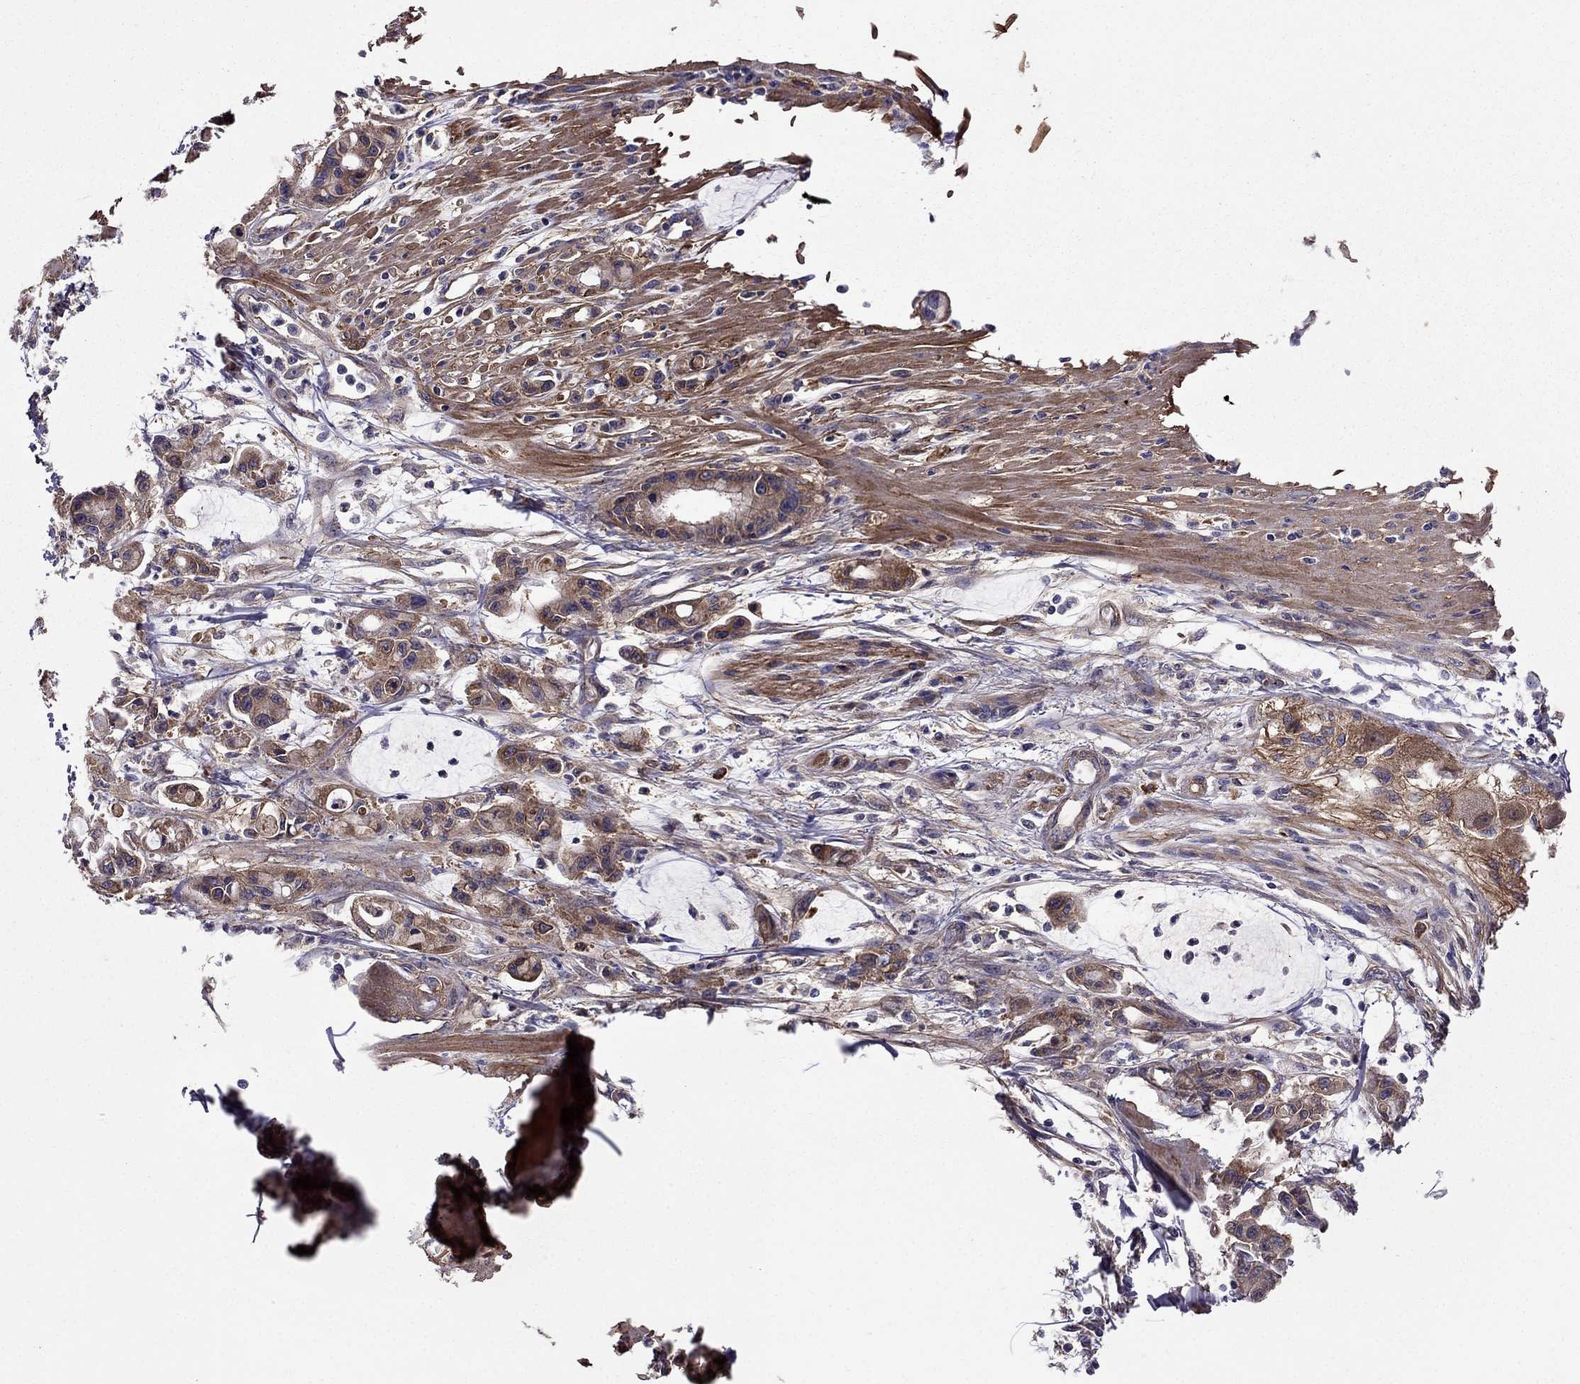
{"staining": {"intensity": "moderate", "quantity": ">75%", "location": "cytoplasmic/membranous"}, "tissue": "pancreatic cancer", "cell_type": "Tumor cells", "image_type": "cancer", "snomed": [{"axis": "morphology", "description": "Adenocarcinoma, NOS"}, {"axis": "topography", "description": "Pancreas"}], "caption": "Adenocarcinoma (pancreatic) was stained to show a protein in brown. There is medium levels of moderate cytoplasmic/membranous staining in approximately >75% of tumor cells.", "gene": "ITGB1", "patient": {"sex": "male", "age": 48}}